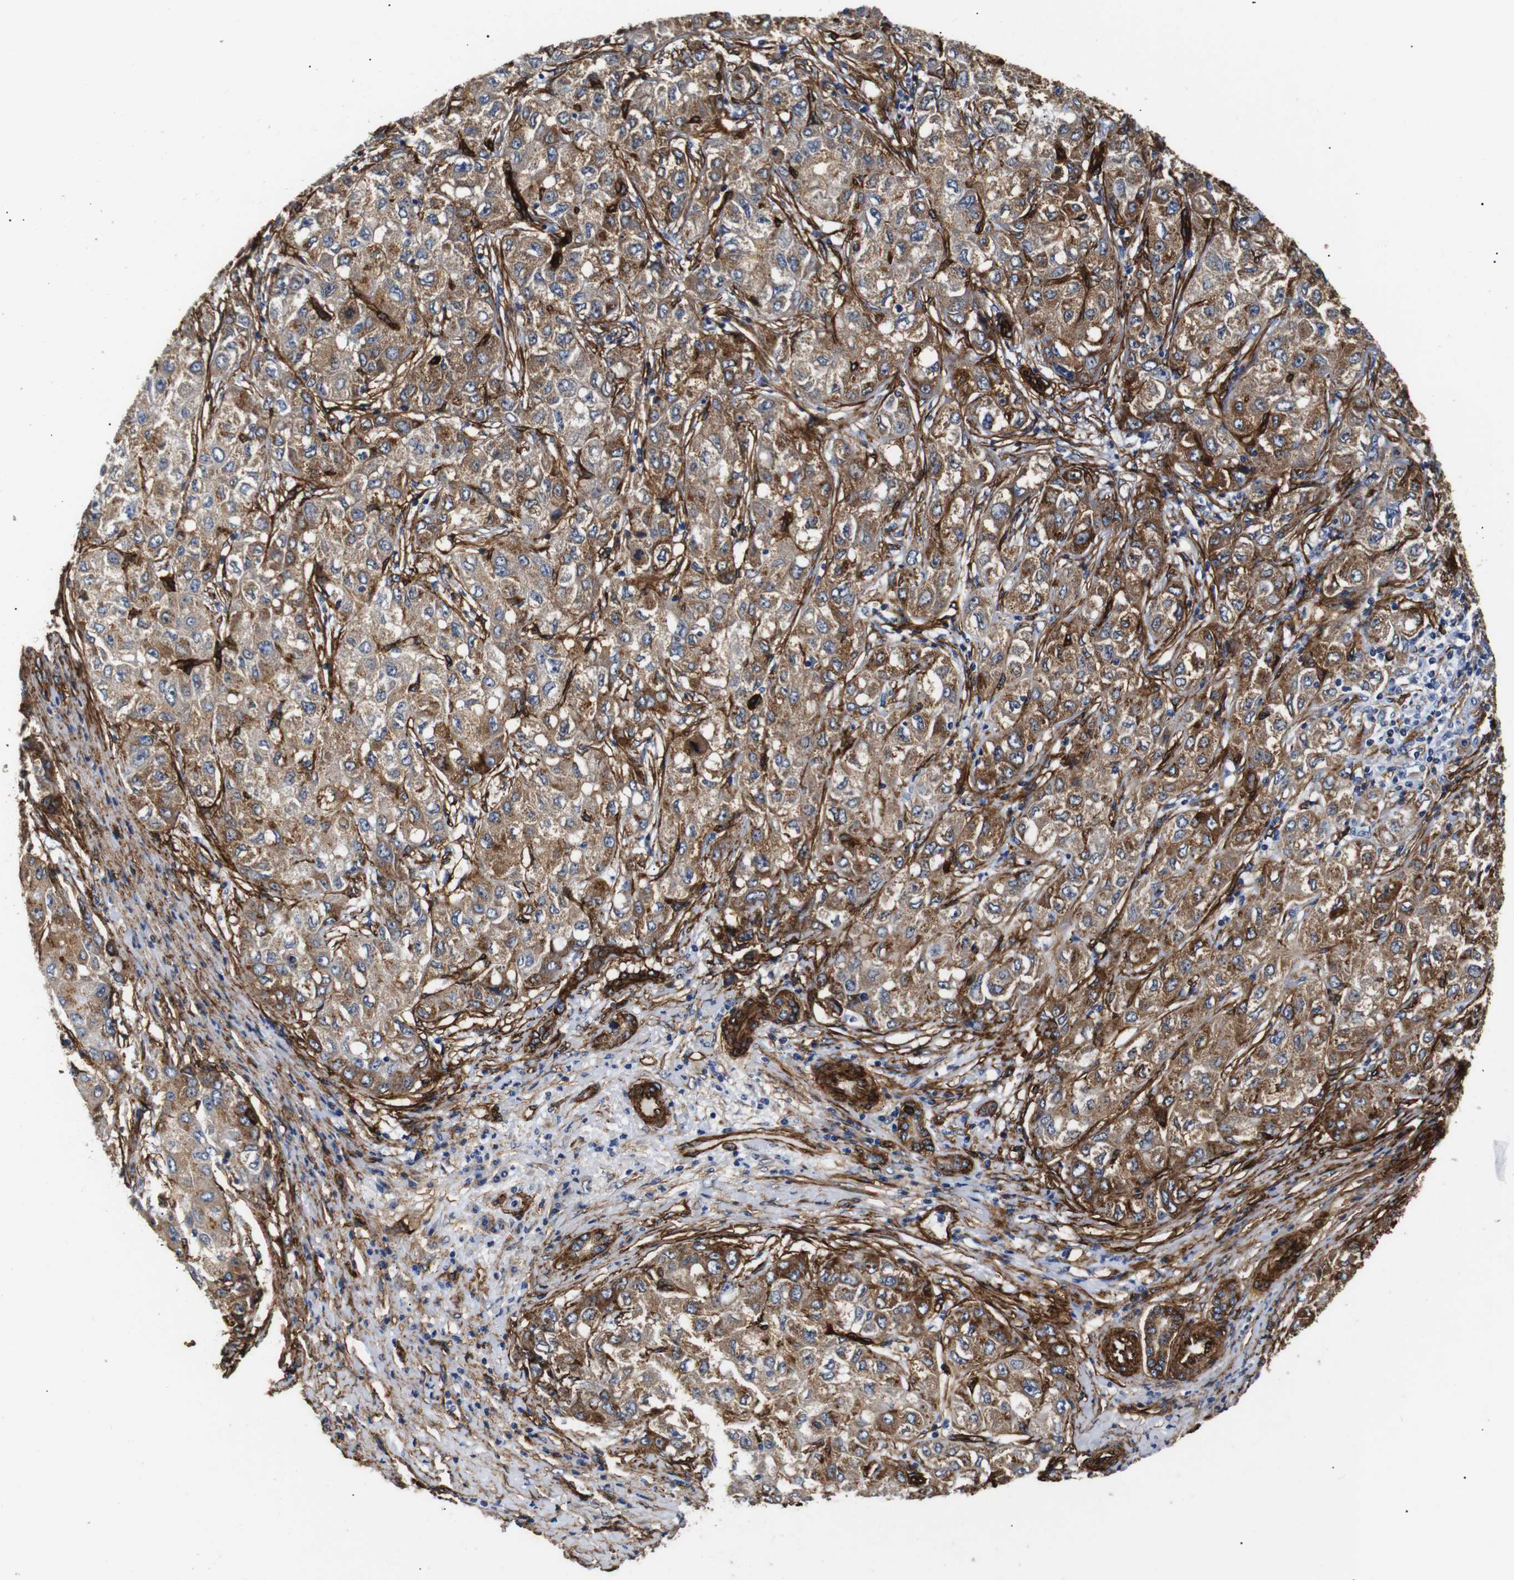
{"staining": {"intensity": "moderate", "quantity": ">75%", "location": "cytoplasmic/membranous"}, "tissue": "liver cancer", "cell_type": "Tumor cells", "image_type": "cancer", "snomed": [{"axis": "morphology", "description": "Carcinoma, Hepatocellular, NOS"}, {"axis": "topography", "description": "Liver"}], "caption": "Moderate cytoplasmic/membranous expression is appreciated in approximately >75% of tumor cells in hepatocellular carcinoma (liver). The staining was performed using DAB to visualize the protein expression in brown, while the nuclei were stained in blue with hematoxylin (Magnification: 20x).", "gene": "CAV2", "patient": {"sex": "male", "age": 80}}